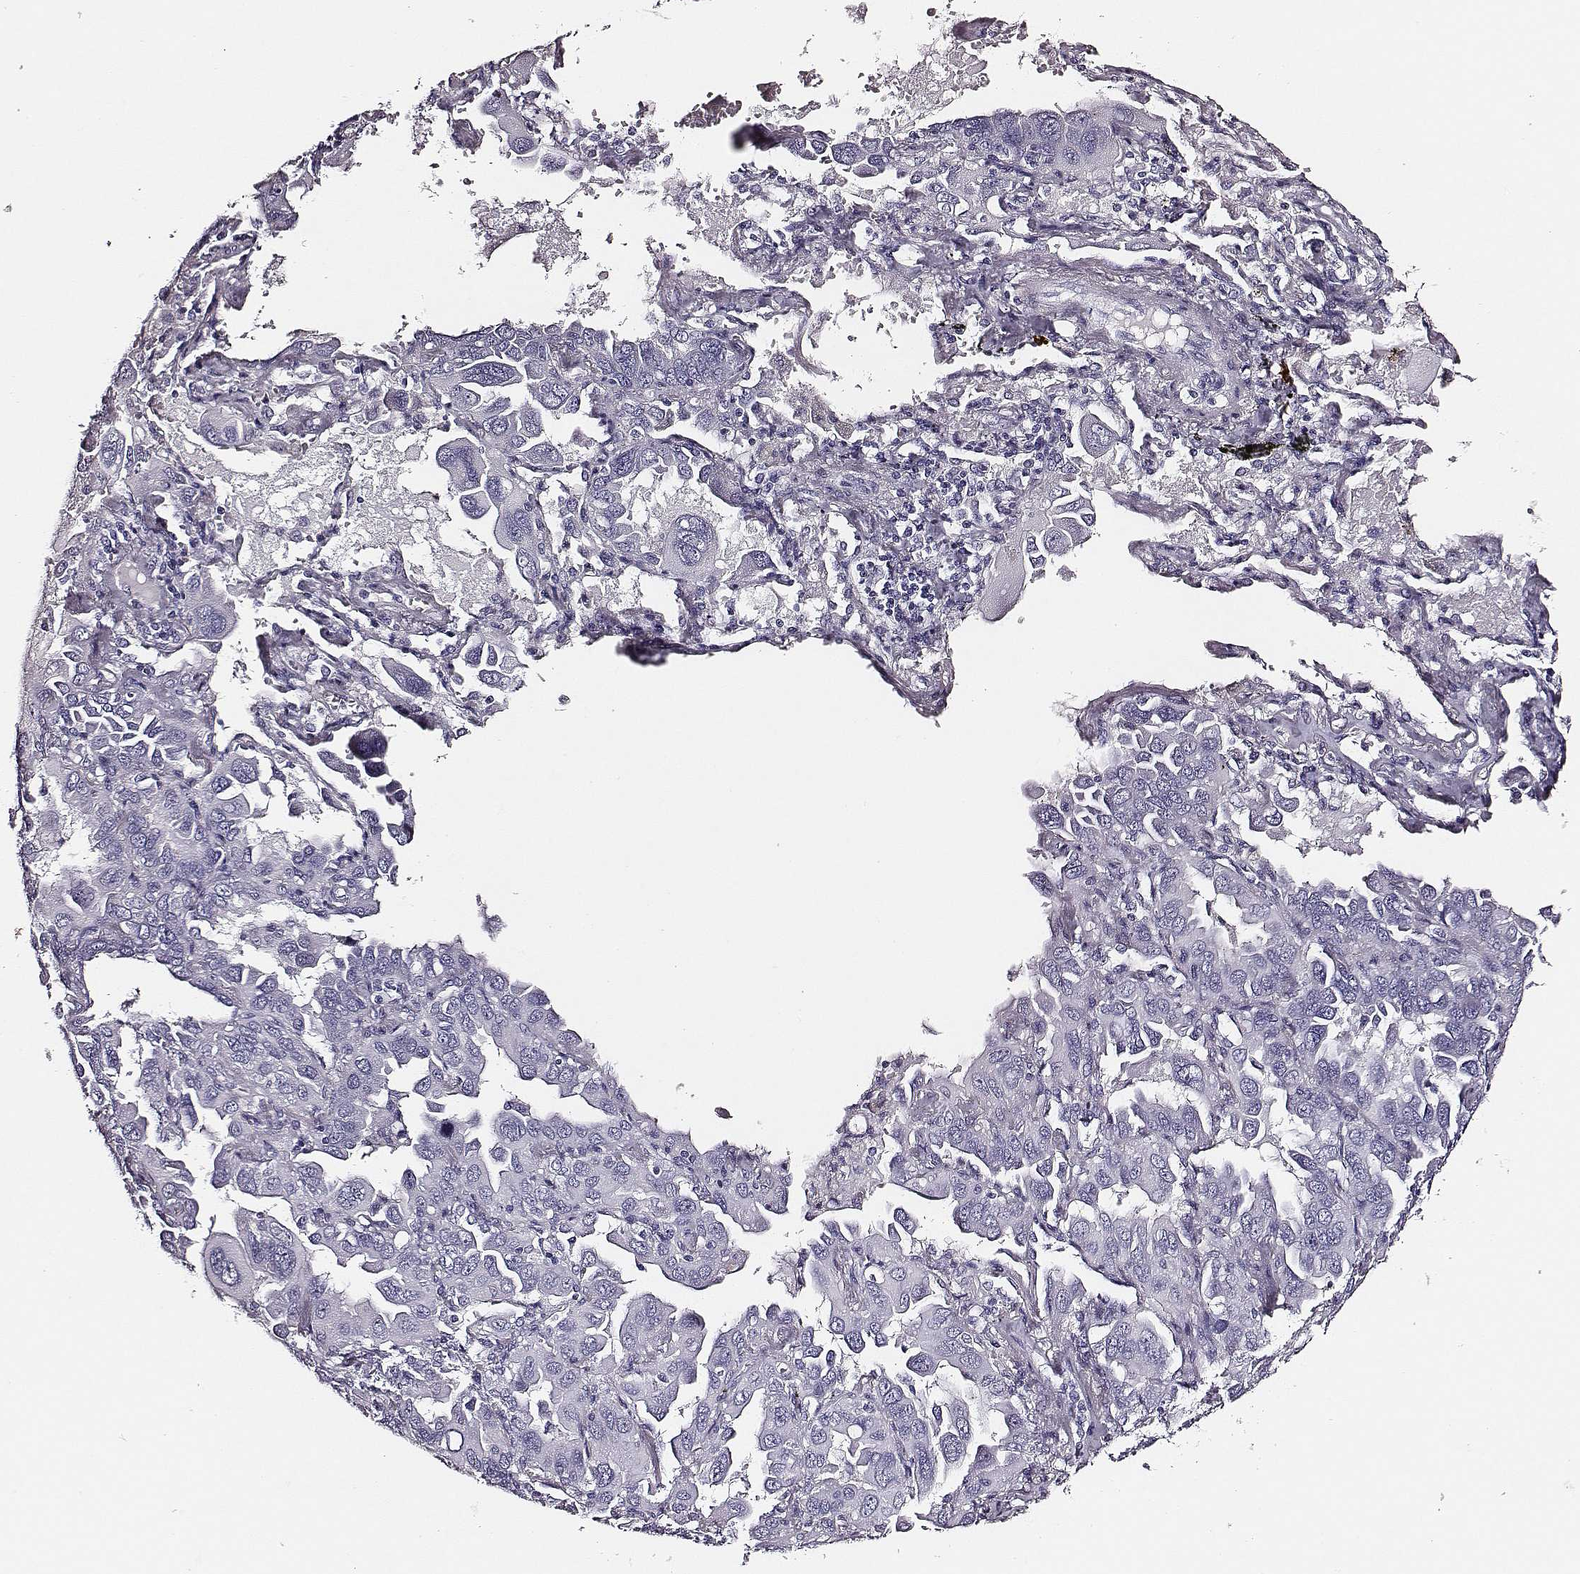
{"staining": {"intensity": "negative", "quantity": "none", "location": "none"}, "tissue": "lung cancer", "cell_type": "Tumor cells", "image_type": "cancer", "snomed": [{"axis": "morphology", "description": "Adenocarcinoma, NOS"}, {"axis": "topography", "description": "Lung"}], "caption": "High magnification brightfield microscopy of lung cancer stained with DAB (brown) and counterstained with hematoxylin (blue): tumor cells show no significant positivity. The staining is performed using DAB brown chromogen with nuclei counter-stained in using hematoxylin.", "gene": "DPEP1", "patient": {"sex": "male", "age": 64}}